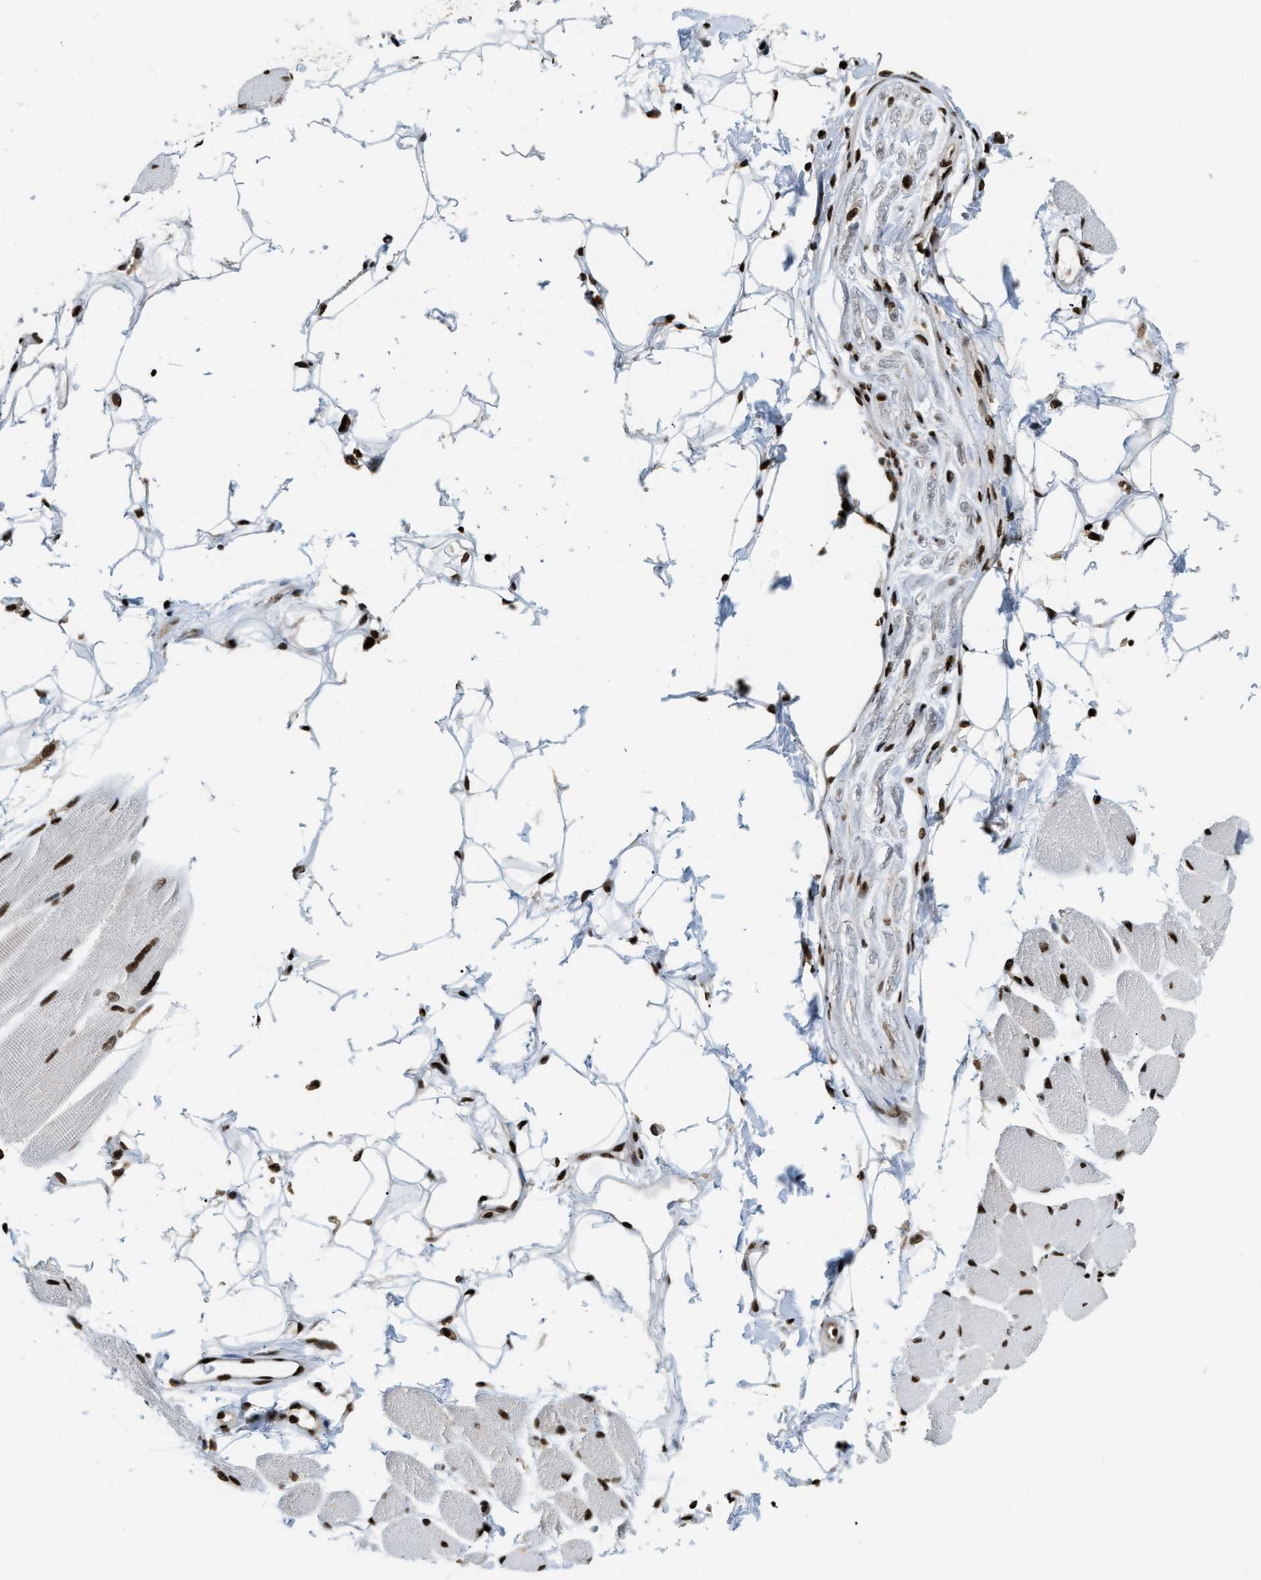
{"staining": {"intensity": "strong", "quantity": ">75%", "location": "nuclear"}, "tissue": "skeletal muscle", "cell_type": "Myocytes", "image_type": "normal", "snomed": [{"axis": "morphology", "description": "Normal tissue, NOS"}, {"axis": "topography", "description": "Skeletal muscle"}, {"axis": "topography", "description": "Peripheral nerve tissue"}], "caption": "The photomicrograph demonstrates staining of unremarkable skeletal muscle, revealing strong nuclear protein positivity (brown color) within myocytes. The staining was performed using DAB (3,3'-diaminobenzidine), with brown indicating positive protein expression. Nuclei are stained blue with hematoxylin.", "gene": "NUMA1", "patient": {"sex": "female", "age": 84}}